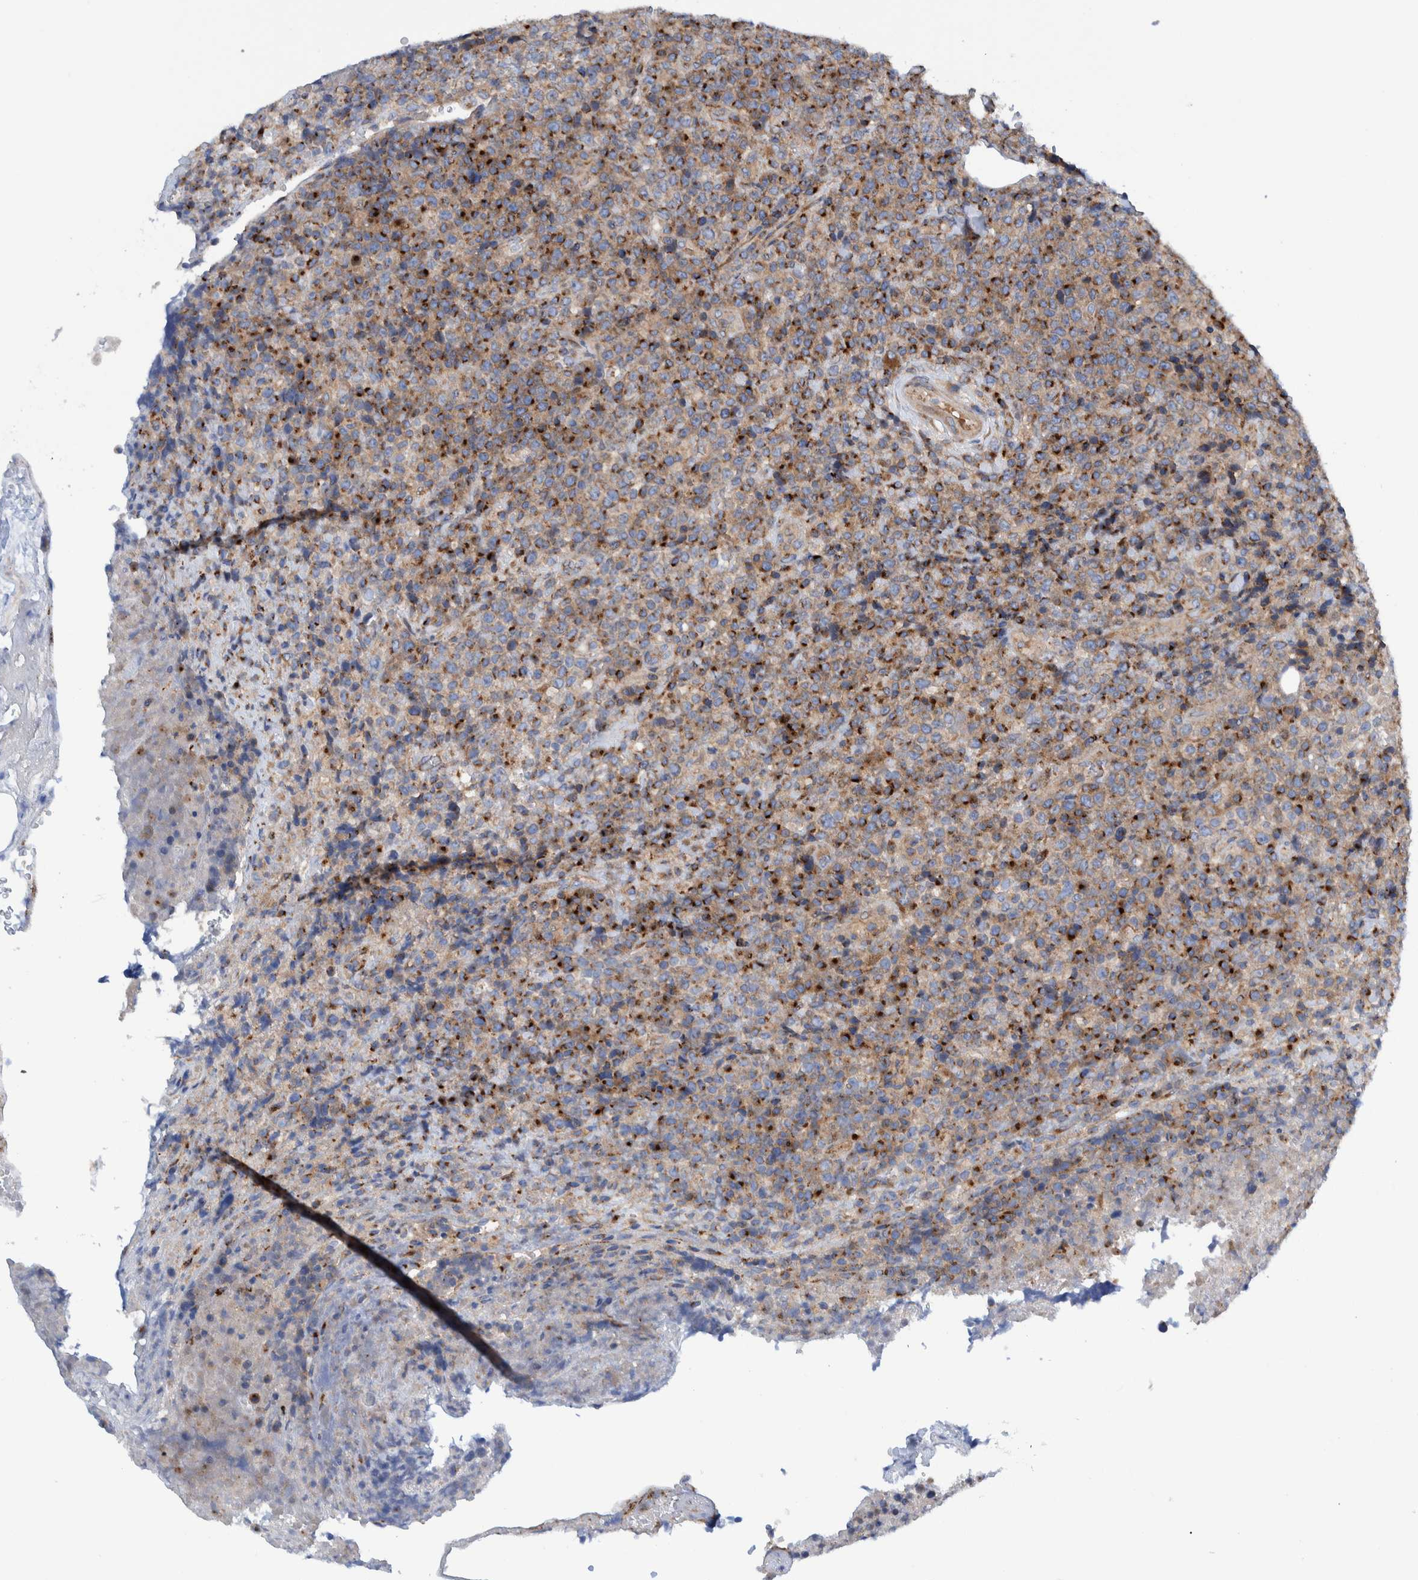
{"staining": {"intensity": "strong", "quantity": "25%-75%", "location": "cytoplasmic/membranous"}, "tissue": "lymphoma", "cell_type": "Tumor cells", "image_type": "cancer", "snomed": [{"axis": "morphology", "description": "Malignant lymphoma, non-Hodgkin's type, High grade"}, {"axis": "topography", "description": "Lymph node"}], "caption": "Tumor cells show strong cytoplasmic/membranous staining in about 25%-75% of cells in lymphoma.", "gene": "TRIM58", "patient": {"sex": "male", "age": 13}}